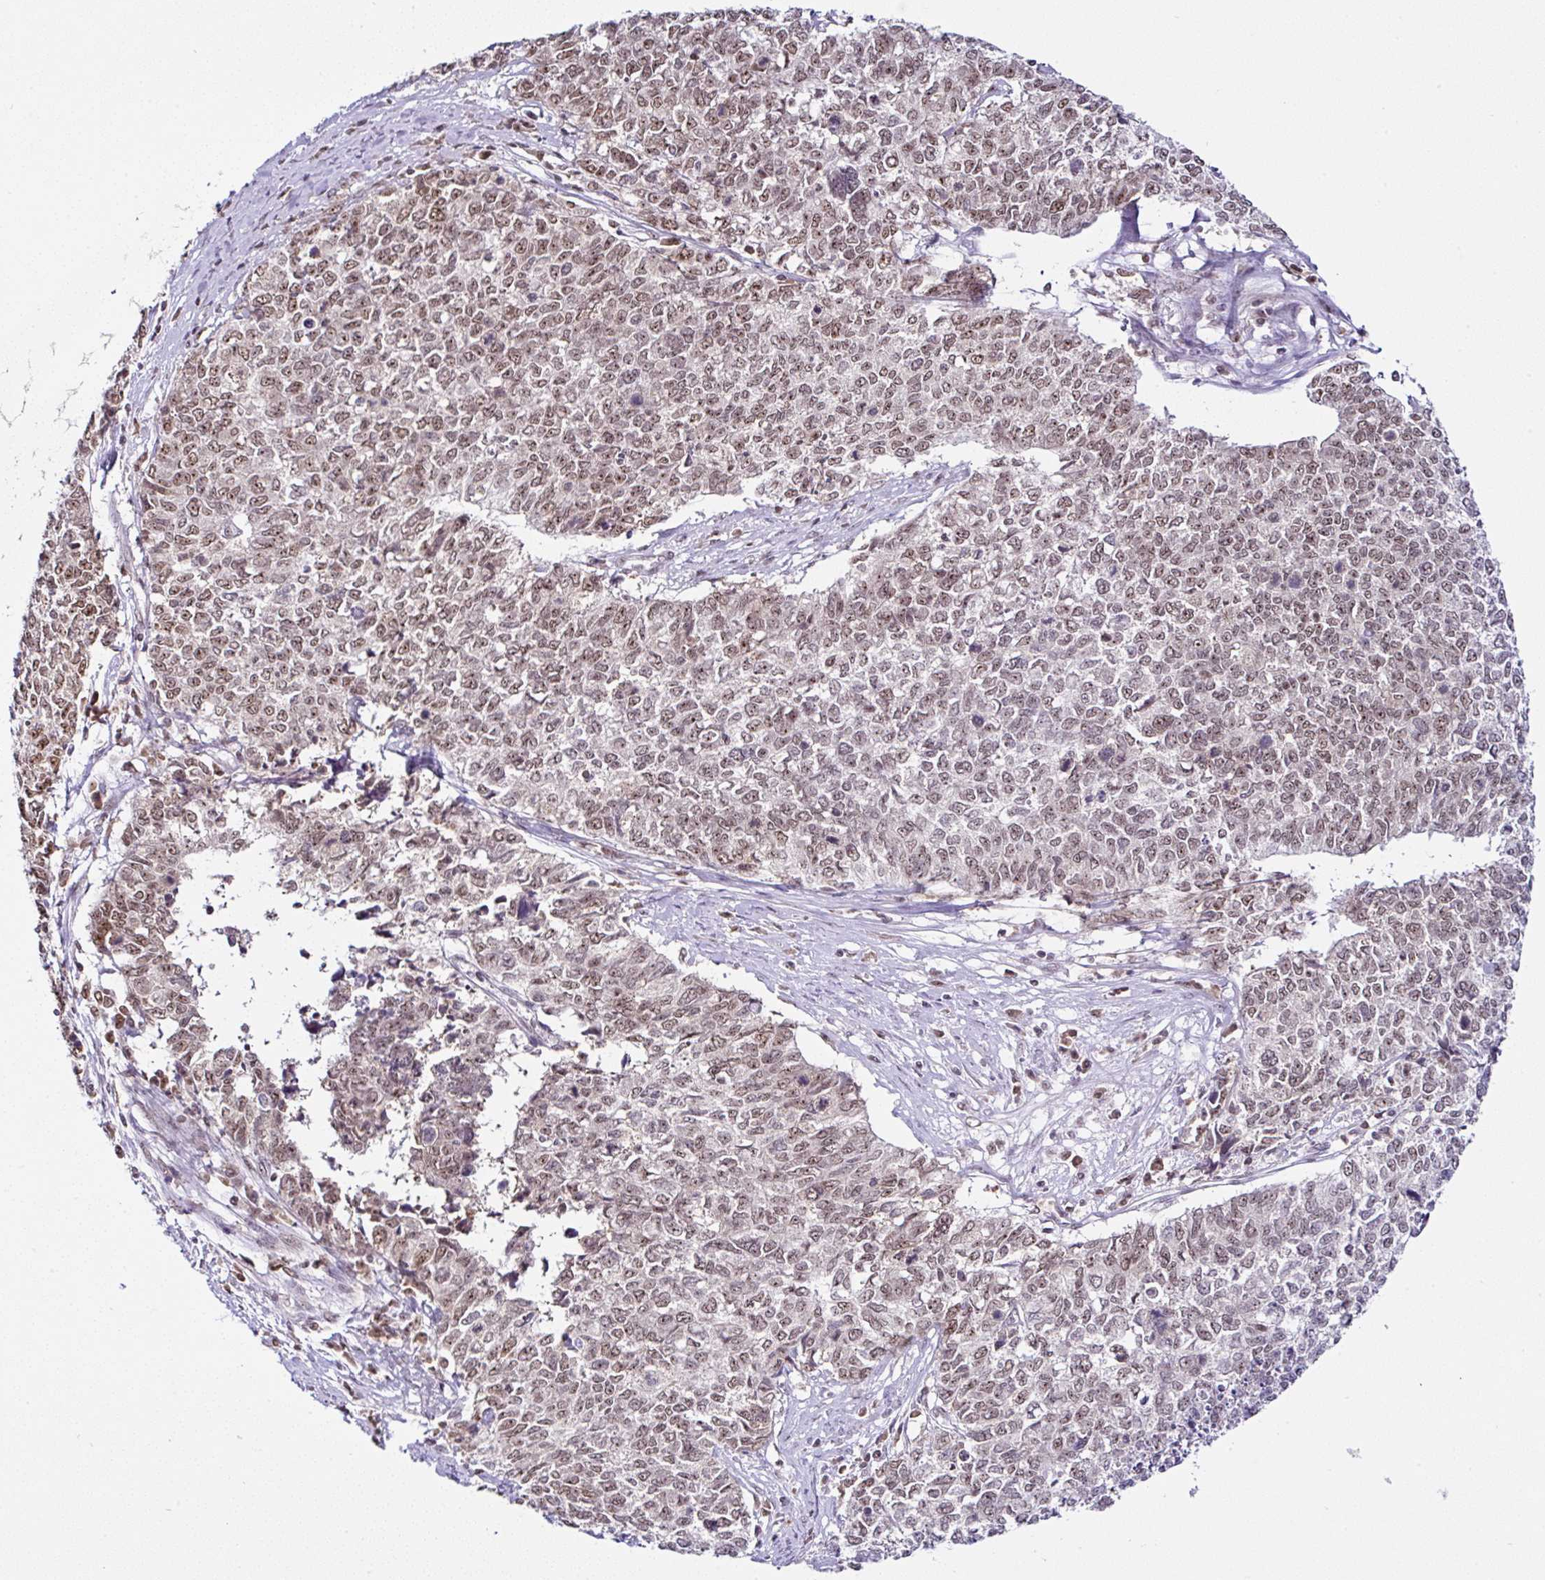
{"staining": {"intensity": "moderate", "quantity": ">75%", "location": "nuclear"}, "tissue": "cervical cancer", "cell_type": "Tumor cells", "image_type": "cancer", "snomed": [{"axis": "morphology", "description": "Adenocarcinoma, NOS"}, {"axis": "topography", "description": "Cervix"}], "caption": "A brown stain highlights moderate nuclear positivity of a protein in human cervical cancer (adenocarcinoma) tumor cells. The staining was performed using DAB (3,3'-diaminobenzidine), with brown indicating positive protein expression. Nuclei are stained blue with hematoxylin.", "gene": "PTPN2", "patient": {"sex": "female", "age": 63}}